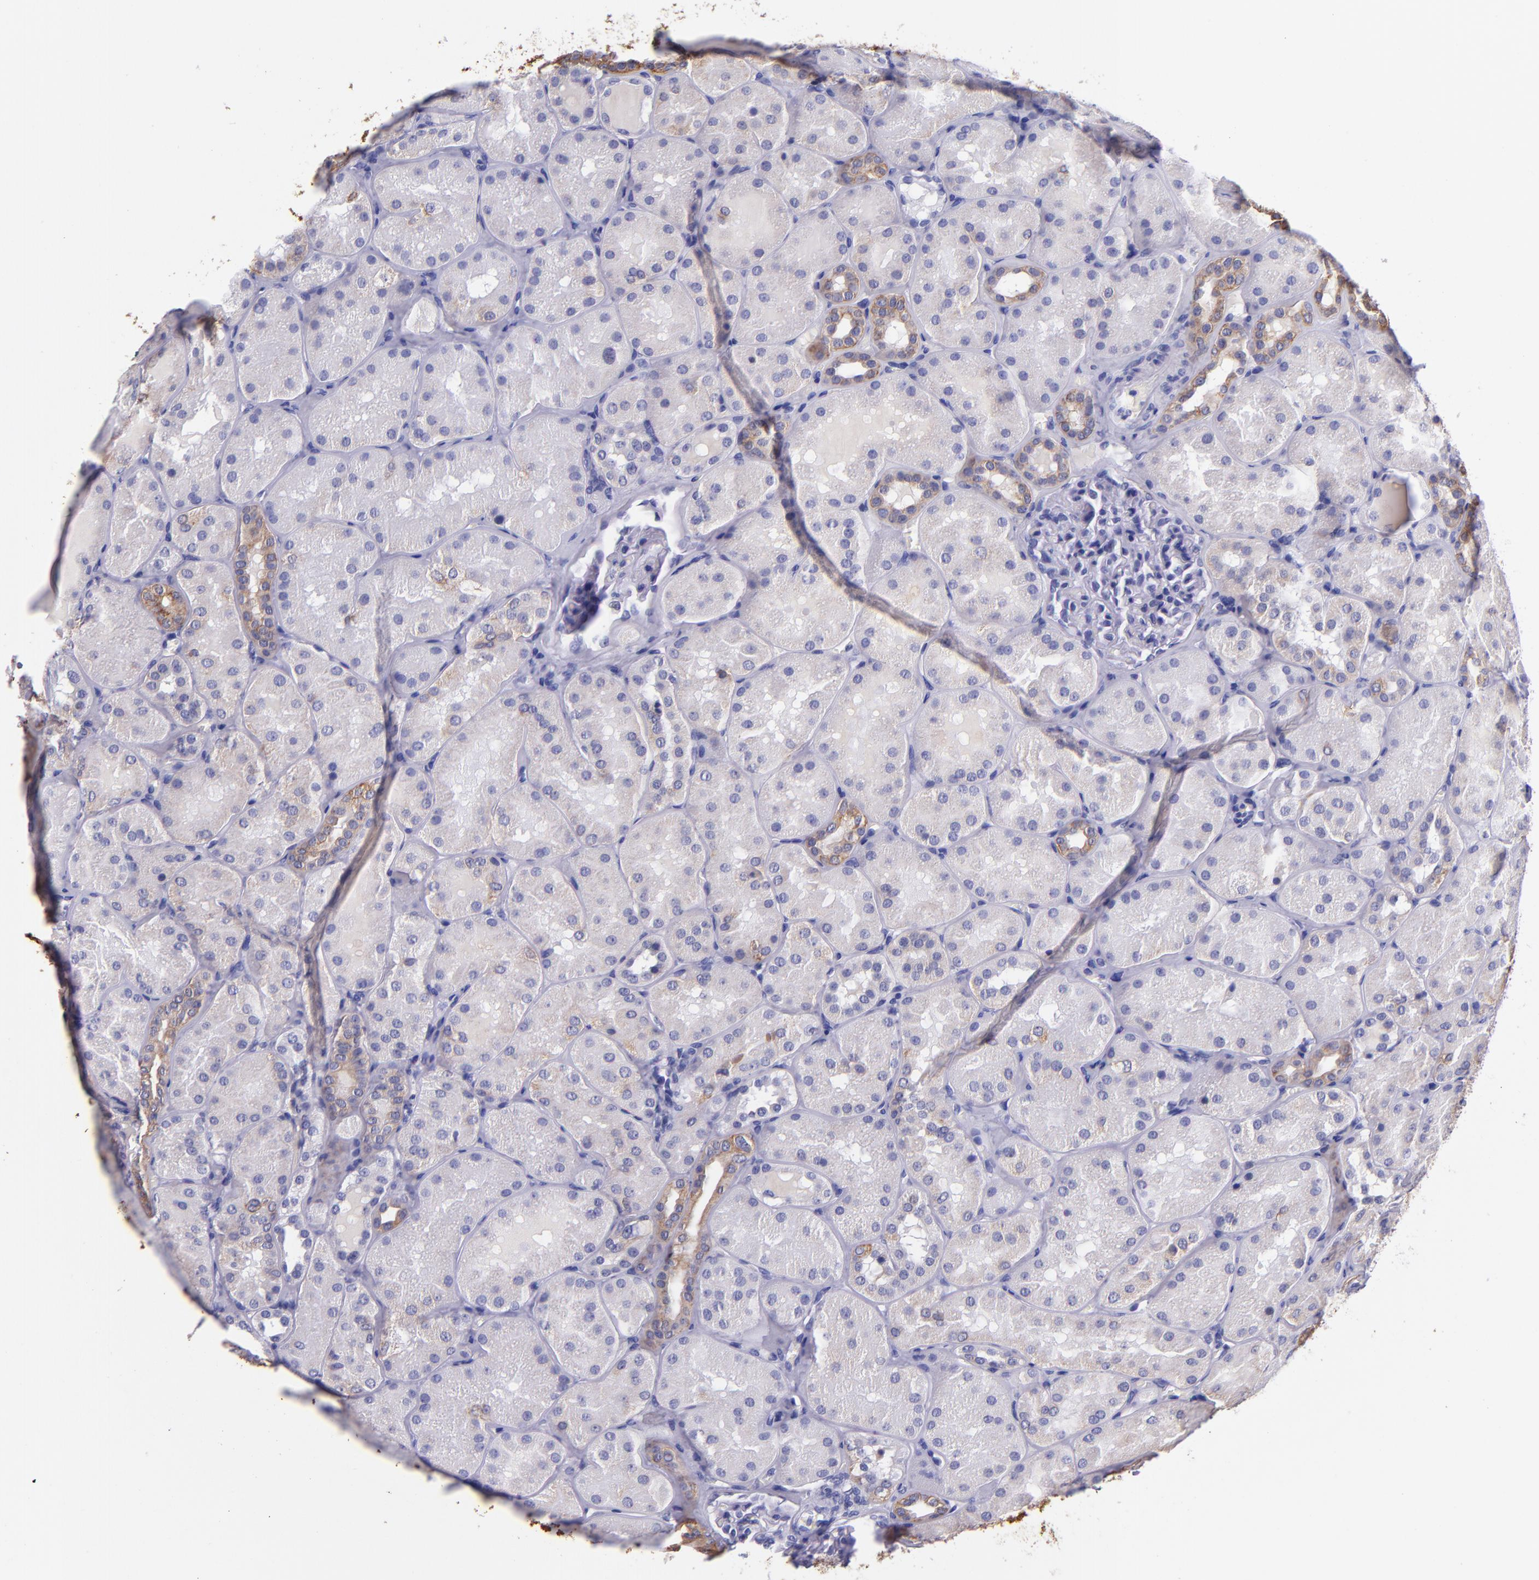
{"staining": {"intensity": "negative", "quantity": "none", "location": "none"}, "tissue": "kidney", "cell_type": "Cells in glomeruli", "image_type": "normal", "snomed": [{"axis": "morphology", "description": "Normal tissue, NOS"}, {"axis": "topography", "description": "Kidney"}], "caption": "A high-resolution micrograph shows immunohistochemistry staining of unremarkable kidney, which reveals no significant expression in cells in glomeruli. (DAB (3,3'-diaminobenzidine) immunohistochemistry (IHC) visualized using brightfield microscopy, high magnification).", "gene": "KRT4", "patient": {"sex": "male", "age": 28}}